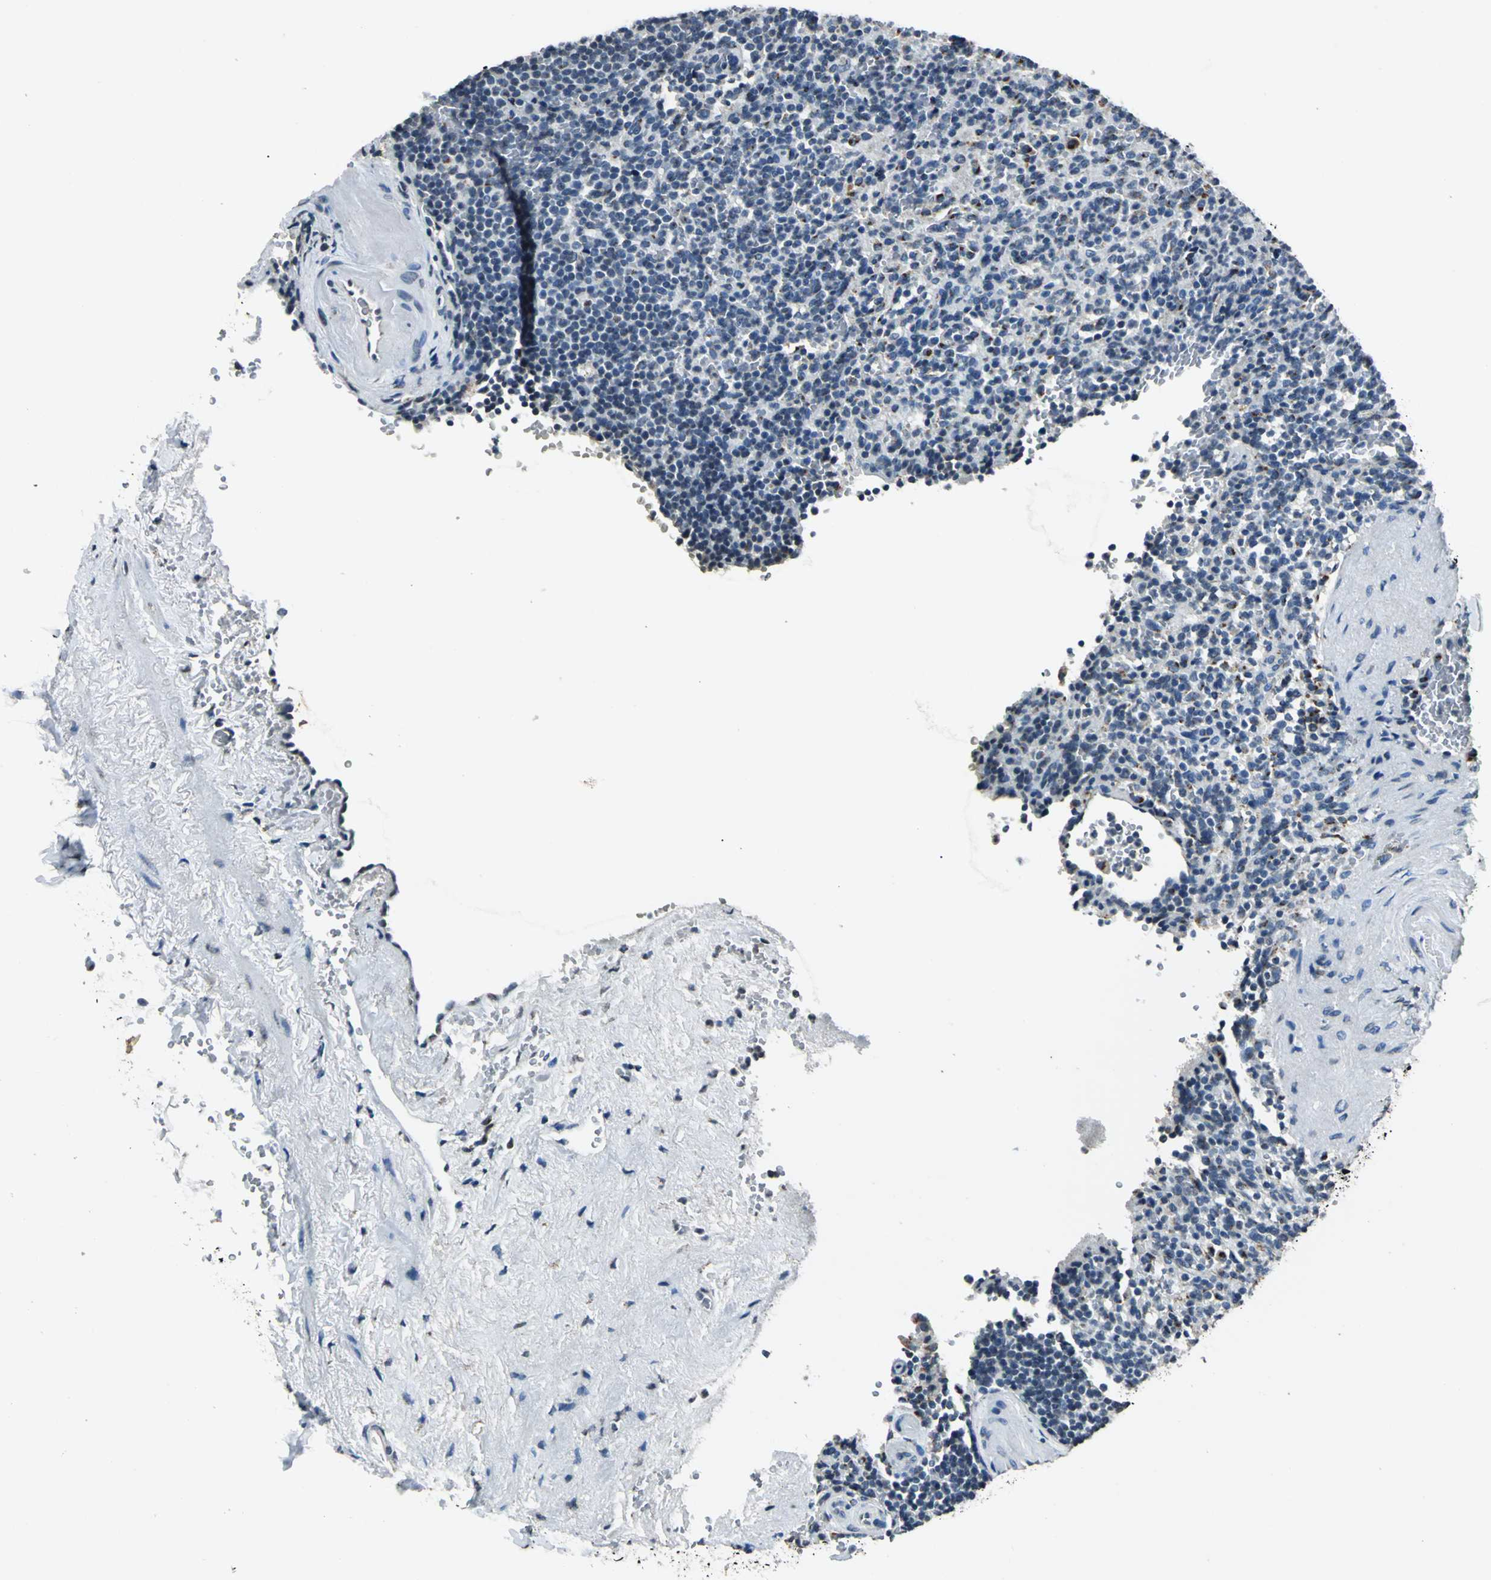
{"staining": {"intensity": "strong", "quantity": "25%-75%", "location": "cytoplasmic/membranous"}, "tissue": "spleen", "cell_type": "Cells in red pulp", "image_type": "normal", "snomed": [{"axis": "morphology", "description": "Normal tissue, NOS"}, {"axis": "topography", "description": "Spleen"}], "caption": "The photomicrograph shows immunohistochemical staining of unremarkable spleen. There is strong cytoplasmic/membranous positivity is present in approximately 25%-75% of cells in red pulp. (brown staining indicates protein expression, while blue staining denotes nuclei).", "gene": "TMEM115", "patient": {"sex": "female", "age": 74}}